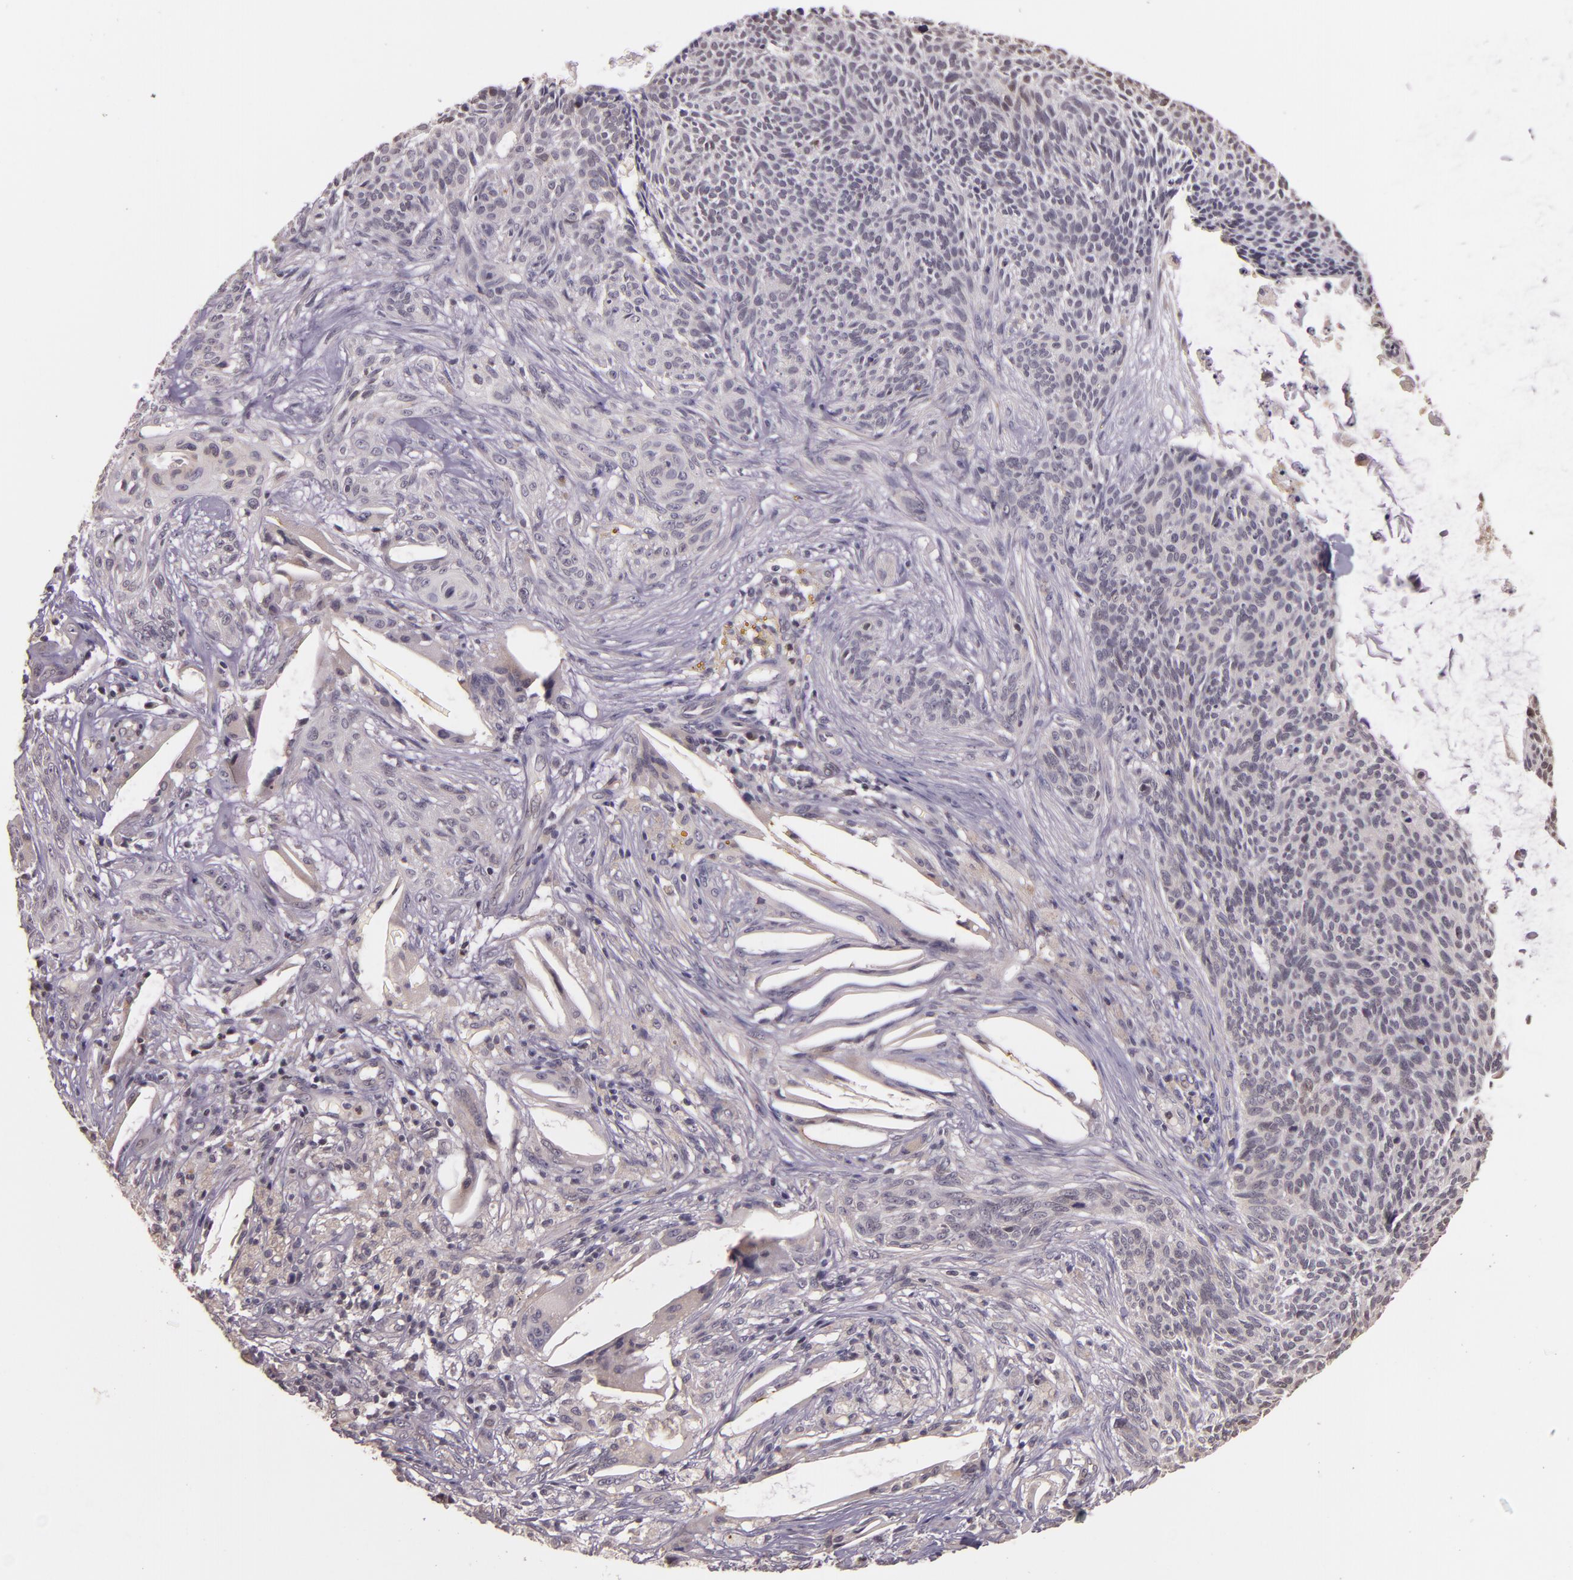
{"staining": {"intensity": "negative", "quantity": "none", "location": "none"}, "tissue": "skin cancer", "cell_type": "Tumor cells", "image_type": "cancer", "snomed": [{"axis": "morphology", "description": "Basal cell carcinoma"}, {"axis": "topography", "description": "Skin"}], "caption": "A micrograph of skin cancer (basal cell carcinoma) stained for a protein displays no brown staining in tumor cells.", "gene": "ARMH4", "patient": {"sex": "male", "age": 84}}